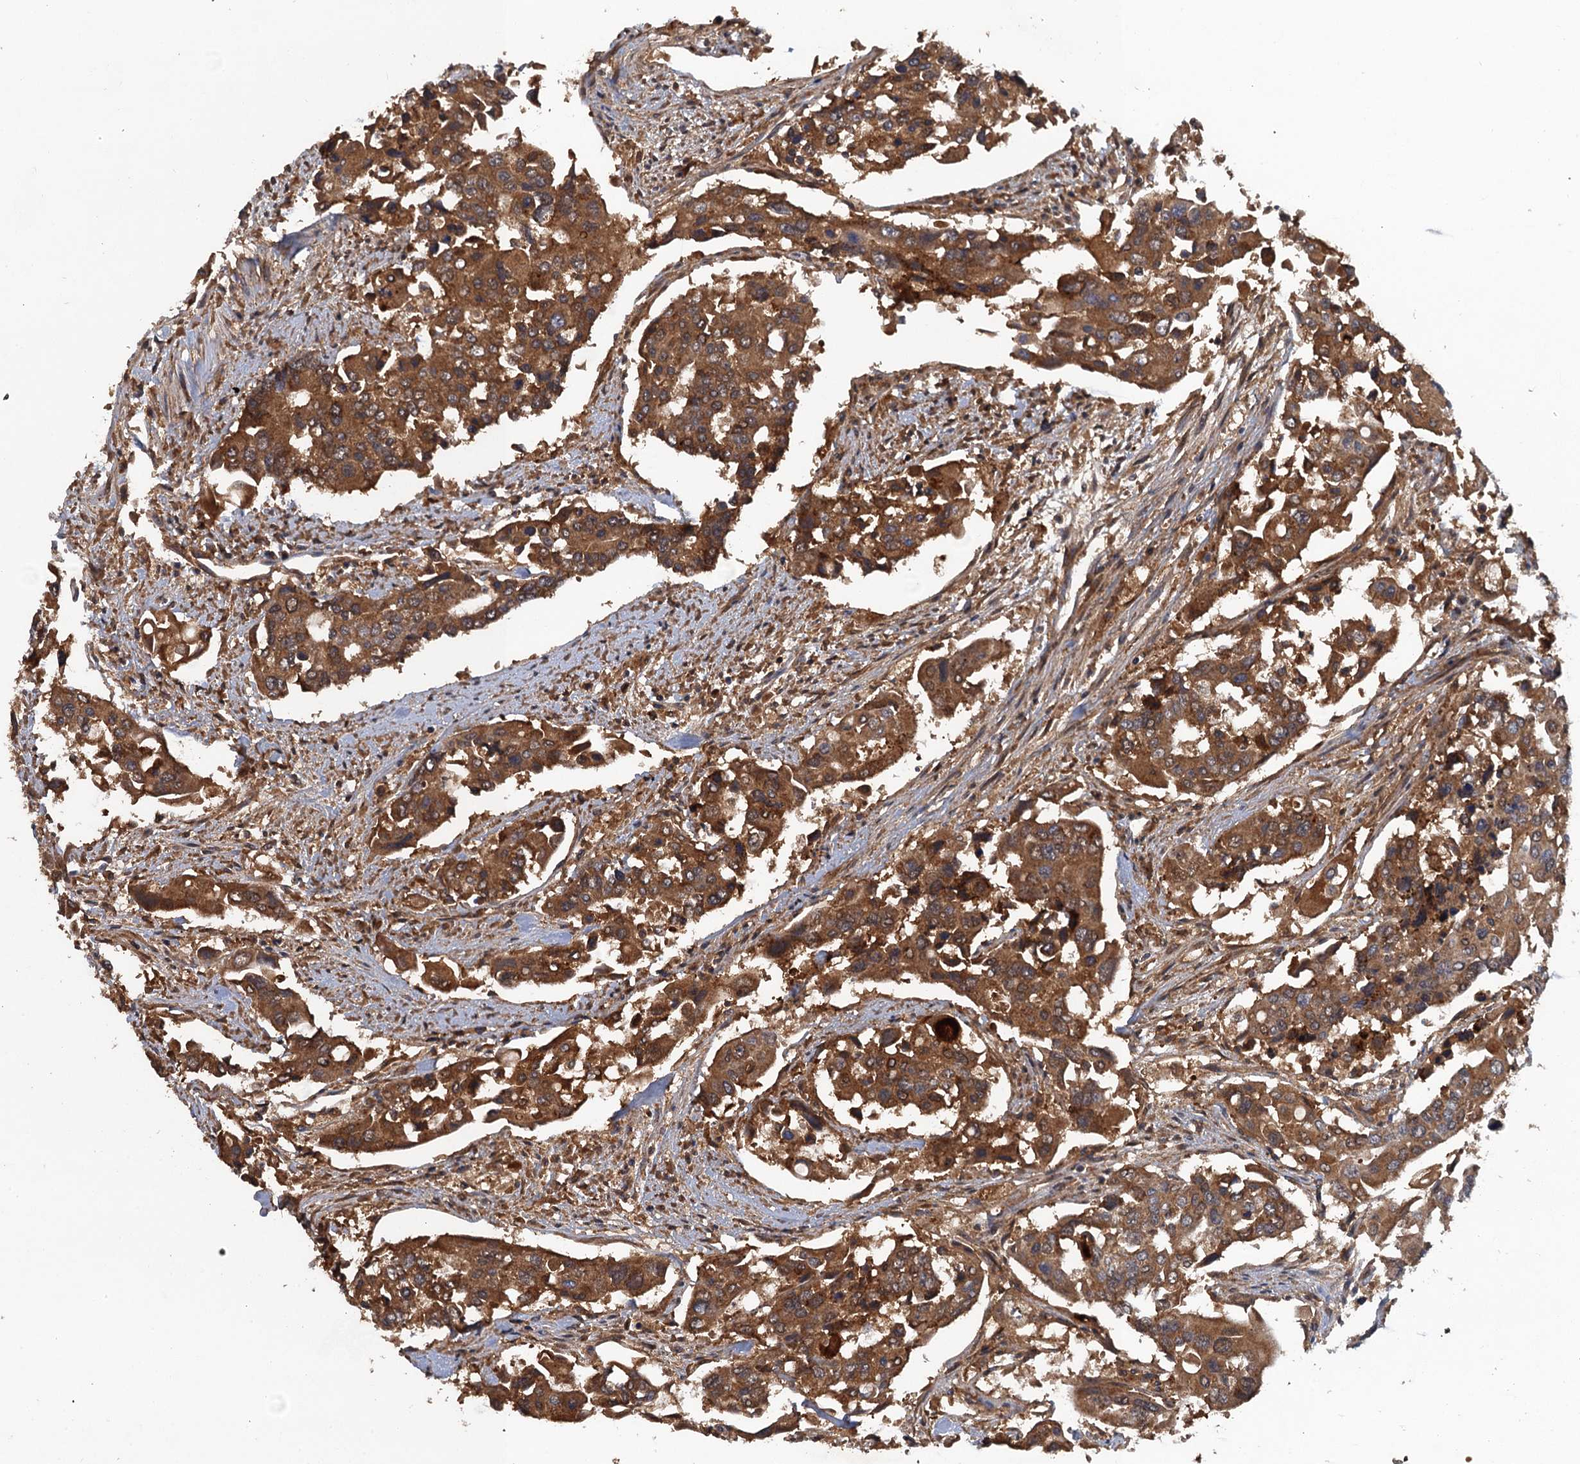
{"staining": {"intensity": "strong", "quantity": ">75%", "location": "cytoplasmic/membranous"}, "tissue": "colorectal cancer", "cell_type": "Tumor cells", "image_type": "cancer", "snomed": [{"axis": "morphology", "description": "Adenocarcinoma, NOS"}, {"axis": "topography", "description": "Colon"}], "caption": "Immunohistochemistry (IHC) image of human colorectal adenocarcinoma stained for a protein (brown), which exhibits high levels of strong cytoplasmic/membranous staining in about >75% of tumor cells.", "gene": "HAPLN3", "patient": {"sex": "male", "age": 77}}